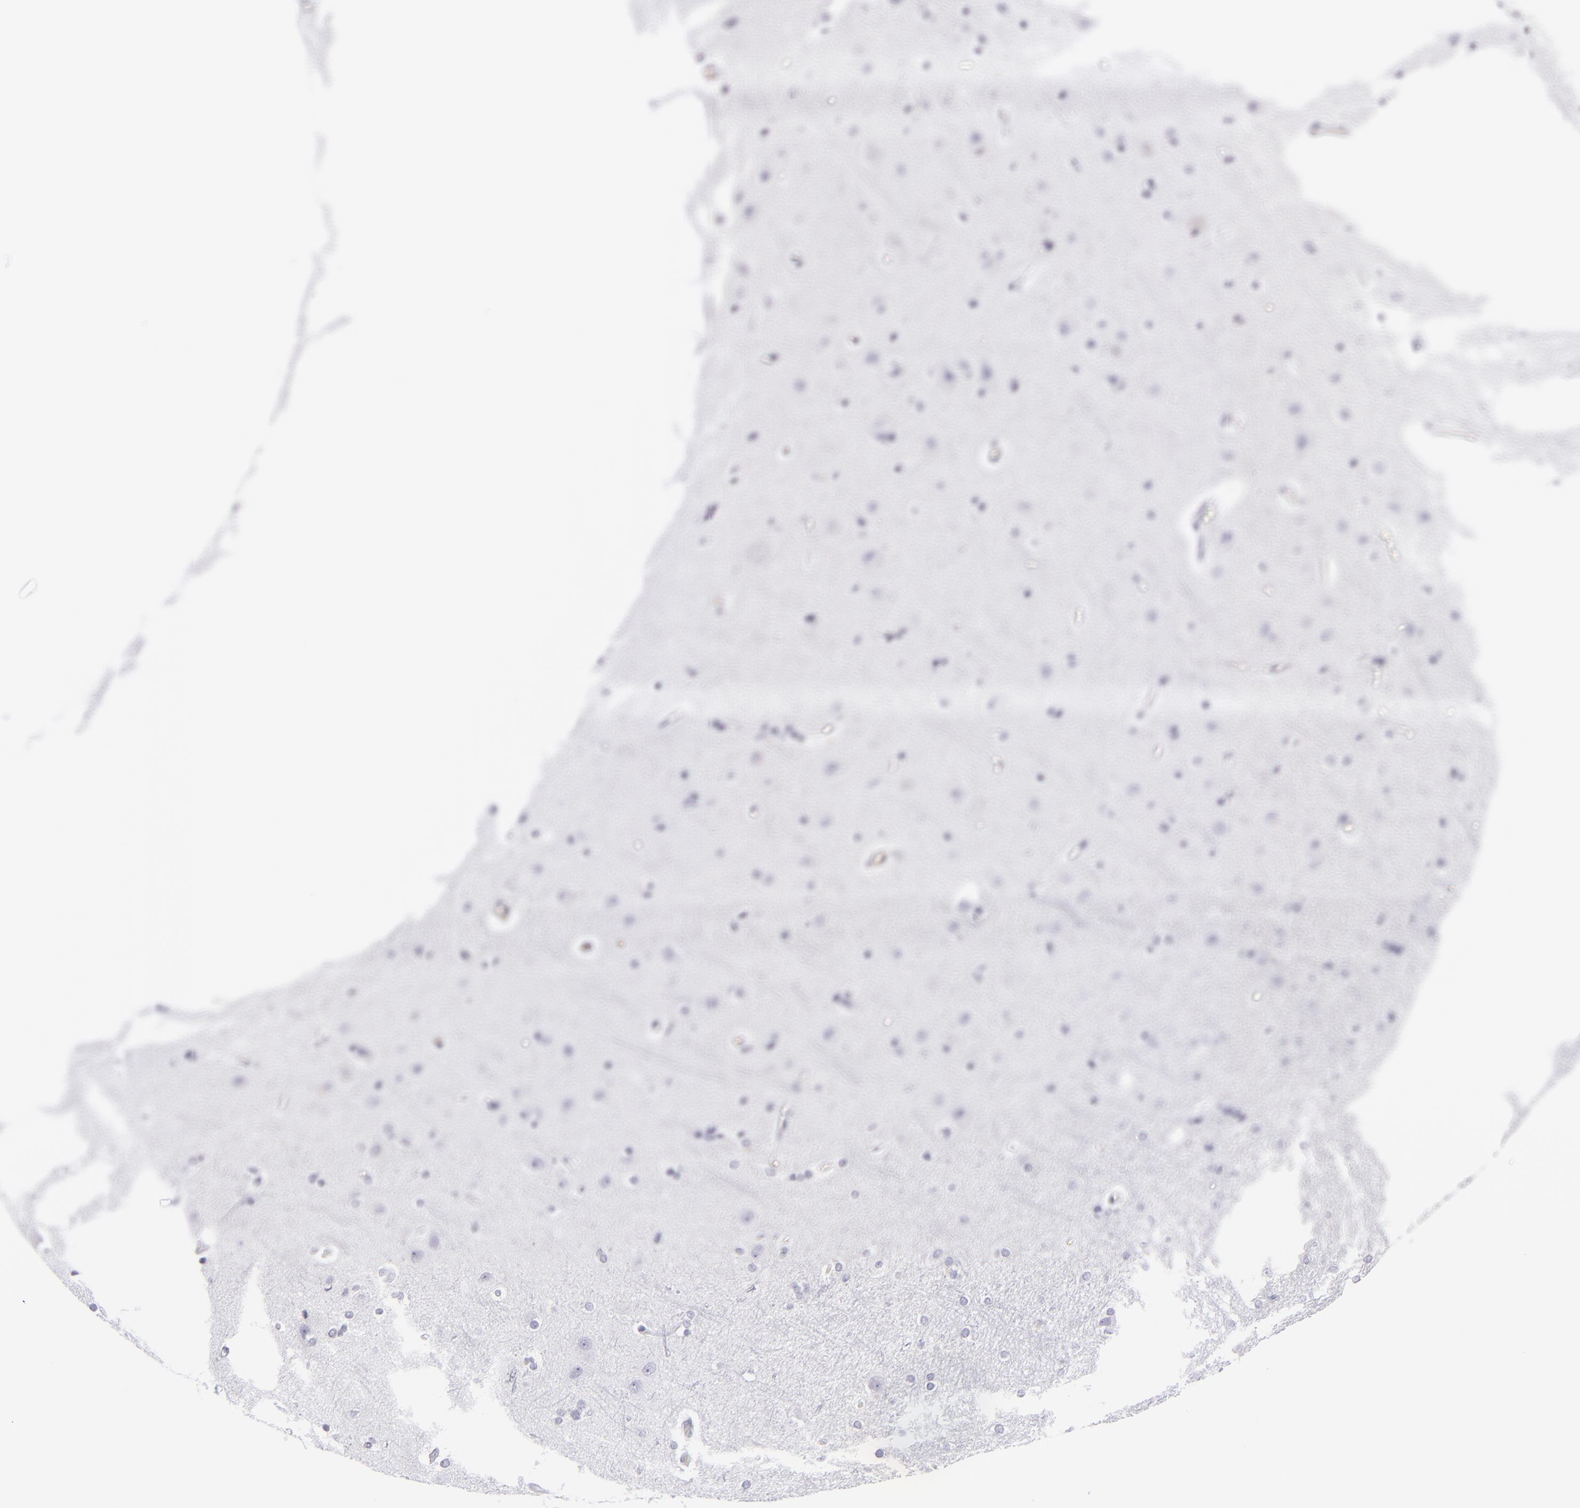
{"staining": {"intensity": "negative", "quantity": "none", "location": "none"}, "tissue": "cerebral cortex", "cell_type": "Endothelial cells", "image_type": "normal", "snomed": [{"axis": "morphology", "description": "Normal tissue, NOS"}, {"axis": "topography", "description": "Cerebral cortex"}], "caption": "DAB (3,3'-diaminobenzidine) immunohistochemical staining of normal cerebral cortex shows no significant staining in endothelial cells.", "gene": "THBD", "patient": {"sex": "female", "age": 54}}